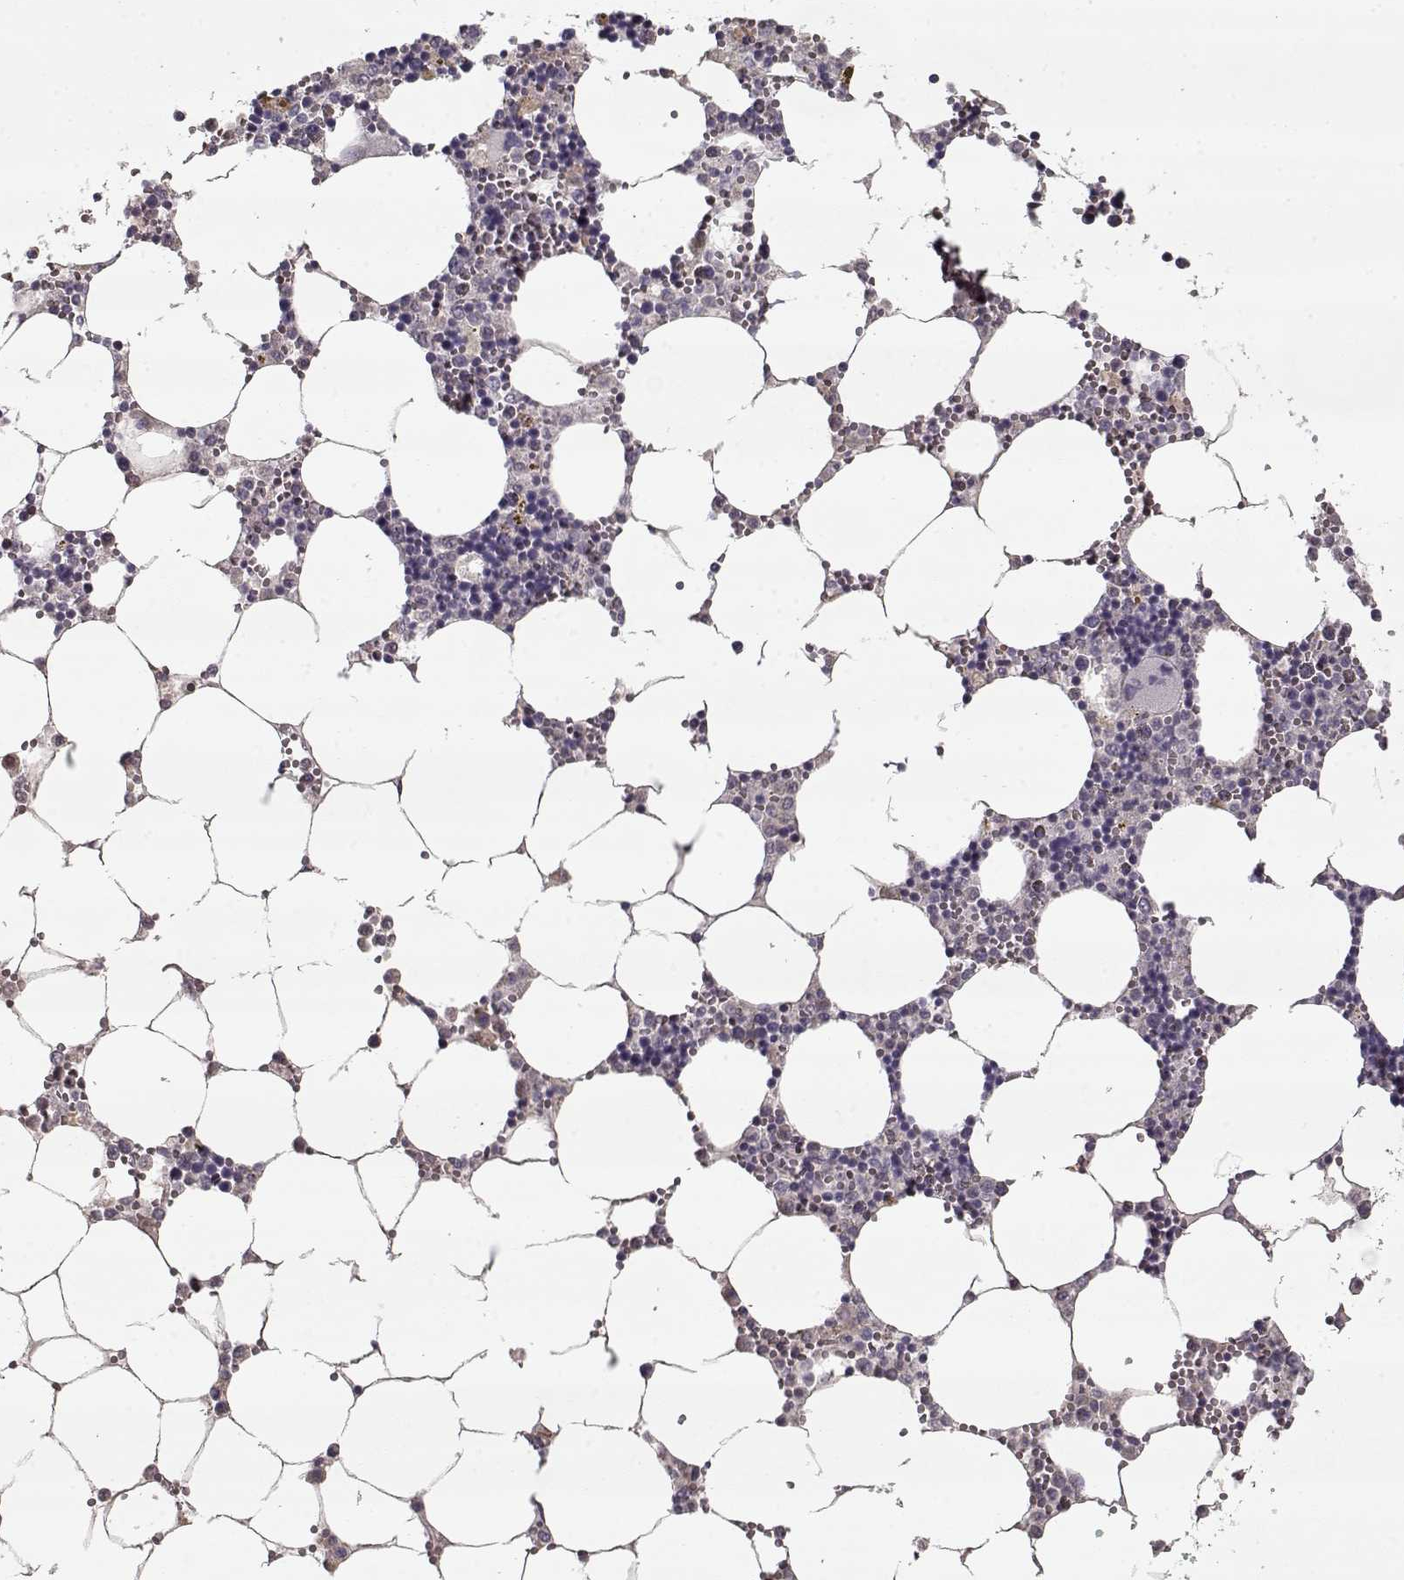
{"staining": {"intensity": "negative", "quantity": "none", "location": "none"}, "tissue": "bone marrow", "cell_type": "Hematopoietic cells", "image_type": "normal", "snomed": [{"axis": "morphology", "description": "Normal tissue, NOS"}, {"axis": "topography", "description": "Bone marrow"}], "caption": "IHC image of unremarkable human bone marrow stained for a protein (brown), which exhibits no expression in hematopoietic cells. (DAB (3,3'-diaminobenzidine) immunohistochemistry, high magnification).", "gene": "LAMA2", "patient": {"sex": "male", "age": 54}}